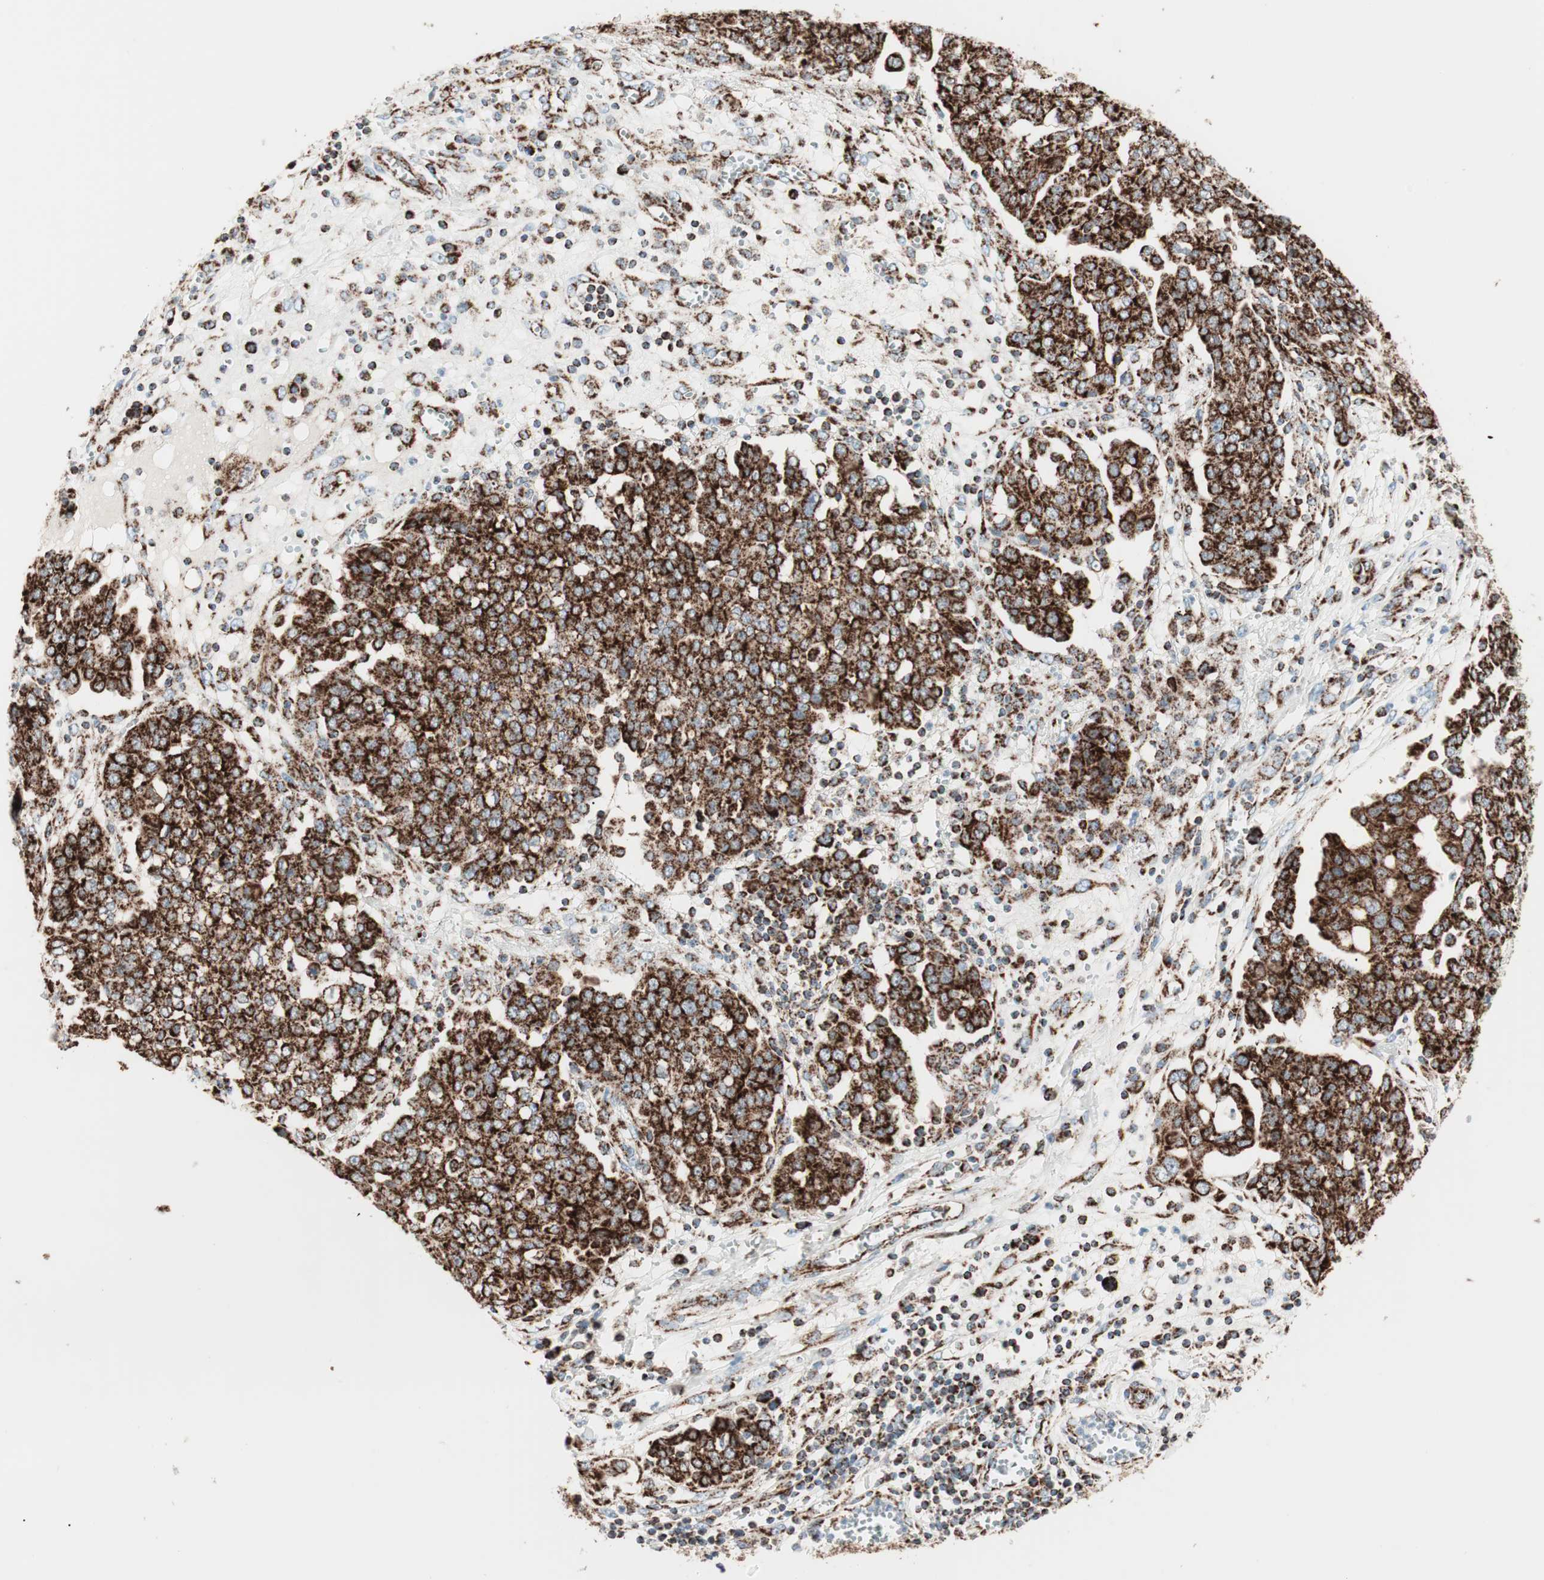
{"staining": {"intensity": "strong", "quantity": ">75%", "location": "cytoplasmic/membranous"}, "tissue": "ovarian cancer", "cell_type": "Tumor cells", "image_type": "cancer", "snomed": [{"axis": "morphology", "description": "Cystadenocarcinoma, serous, NOS"}, {"axis": "topography", "description": "Soft tissue"}, {"axis": "topography", "description": "Ovary"}], "caption": "Approximately >75% of tumor cells in human serous cystadenocarcinoma (ovarian) exhibit strong cytoplasmic/membranous protein expression as visualized by brown immunohistochemical staining.", "gene": "TOMM20", "patient": {"sex": "female", "age": 57}}